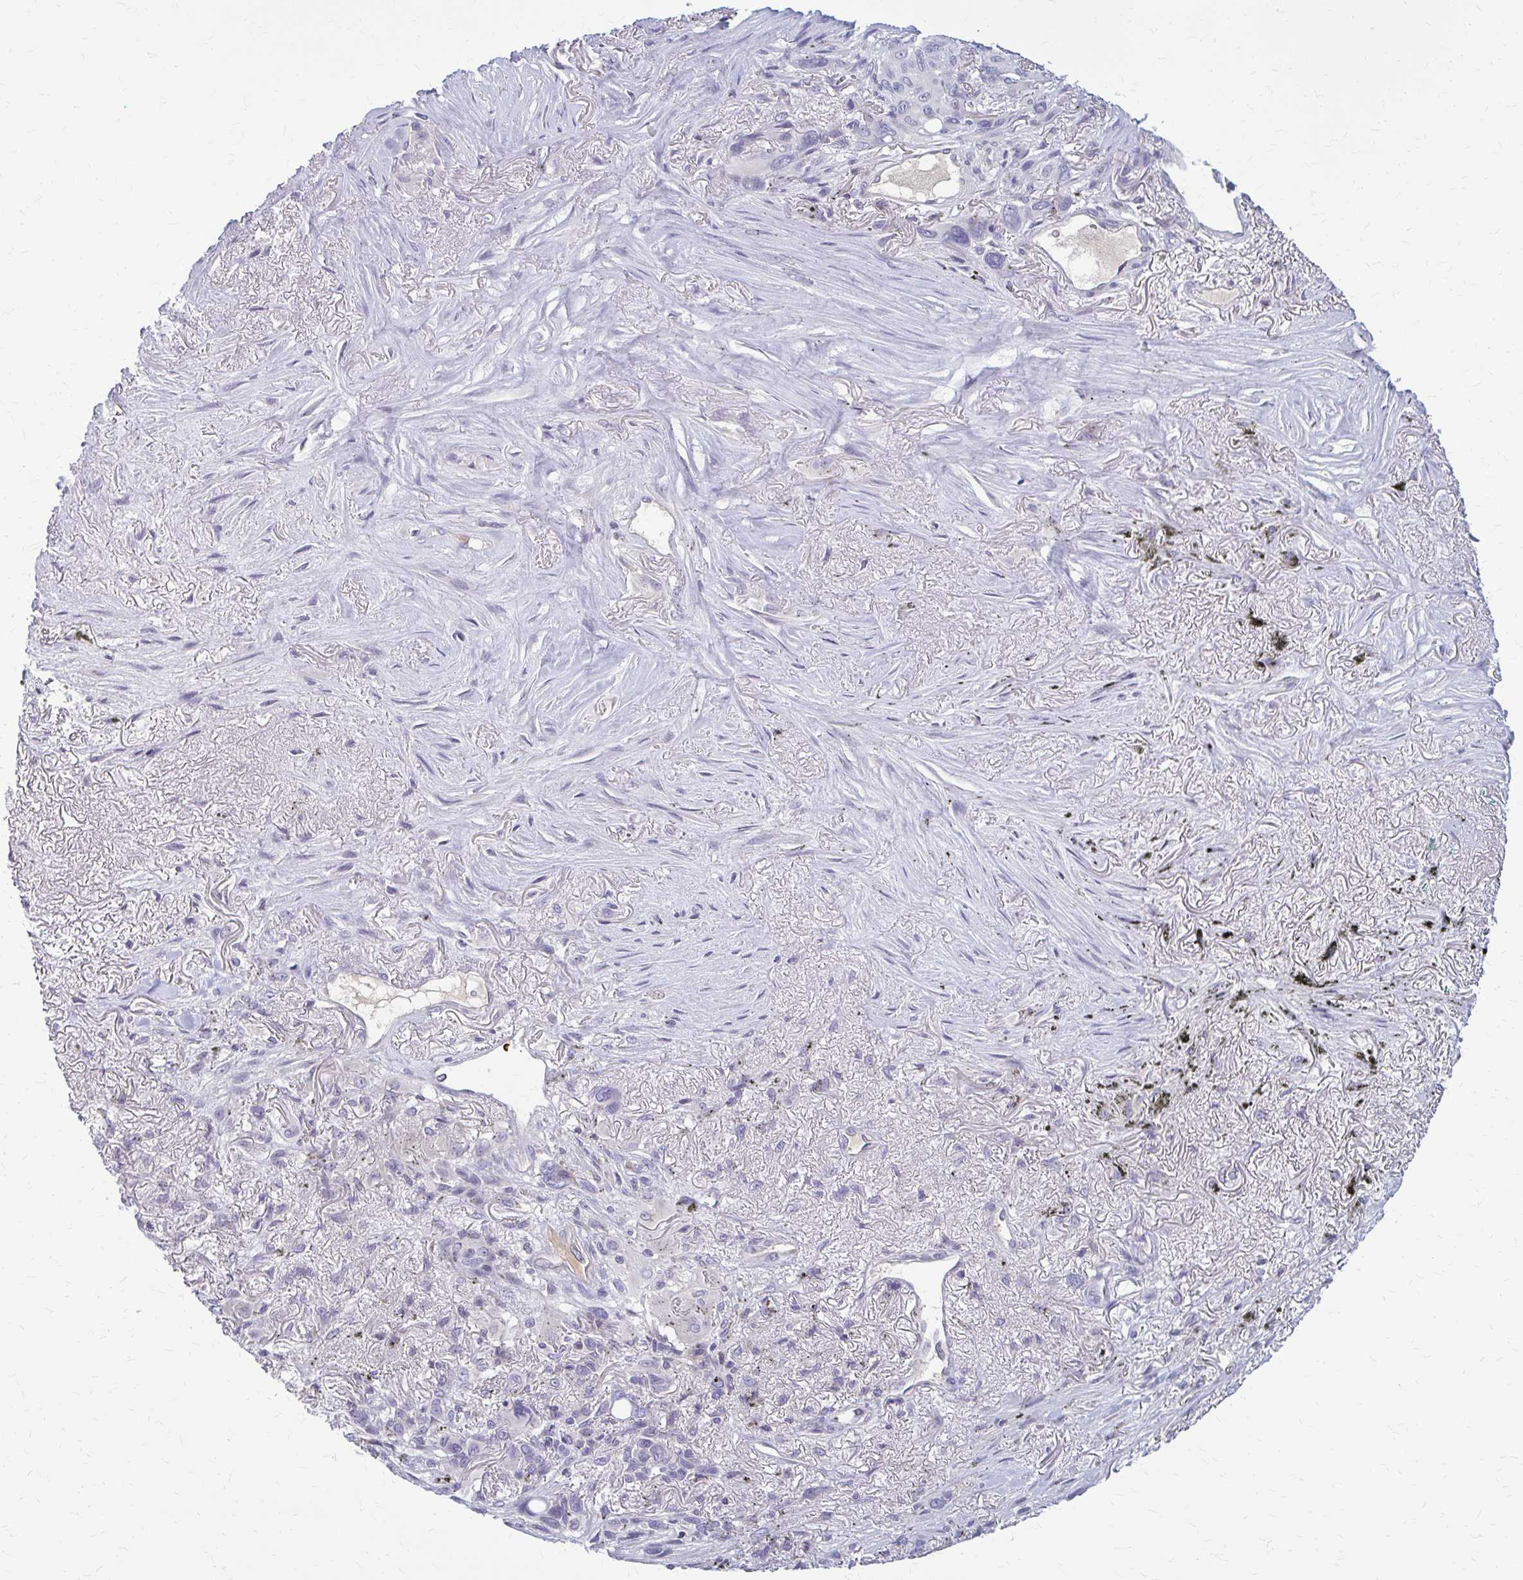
{"staining": {"intensity": "negative", "quantity": "none", "location": "none"}, "tissue": "melanoma", "cell_type": "Tumor cells", "image_type": "cancer", "snomed": [{"axis": "morphology", "description": "Malignant melanoma, Metastatic site"}, {"axis": "topography", "description": "Lung"}], "caption": "Melanoma was stained to show a protein in brown. There is no significant expression in tumor cells.", "gene": "MCRIP2", "patient": {"sex": "male", "age": 48}}